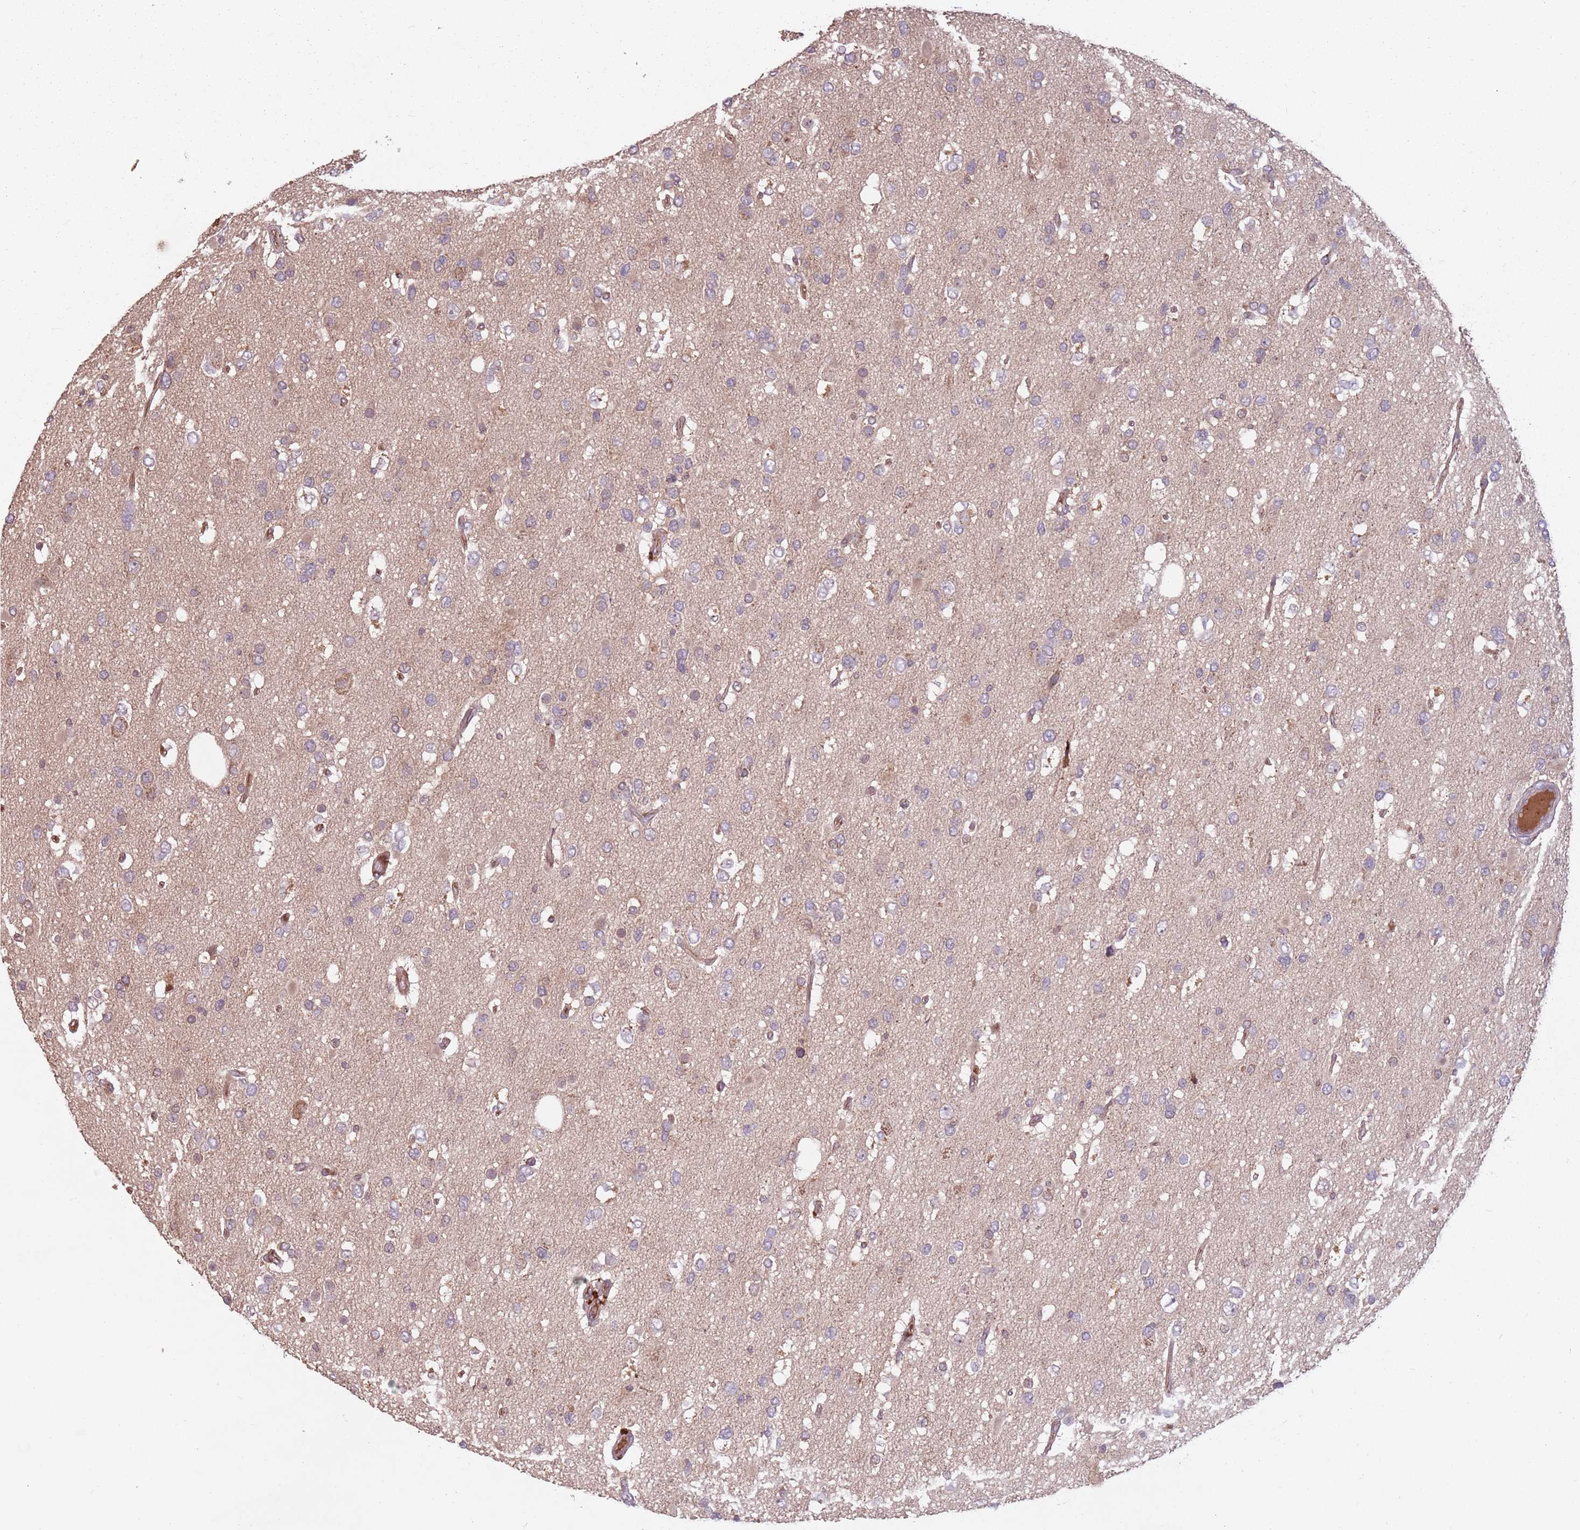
{"staining": {"intensity": "negative", "quantity": "none", "location": "none"}, "tissue": "glioma", "cell_type": "Tumor cells", "image_type": "cancer", "snomed": [{"axis": "morphology", "description": "Glioma, malignant, High grade"}, {"axis": "topography", "description": "Brain"}], "caption": "Glioma was stained to show a protein in brown. There is no significant expression in tumor cells.", "gene": "GPR180", "patient": {"sex": "male", "age": 53}}